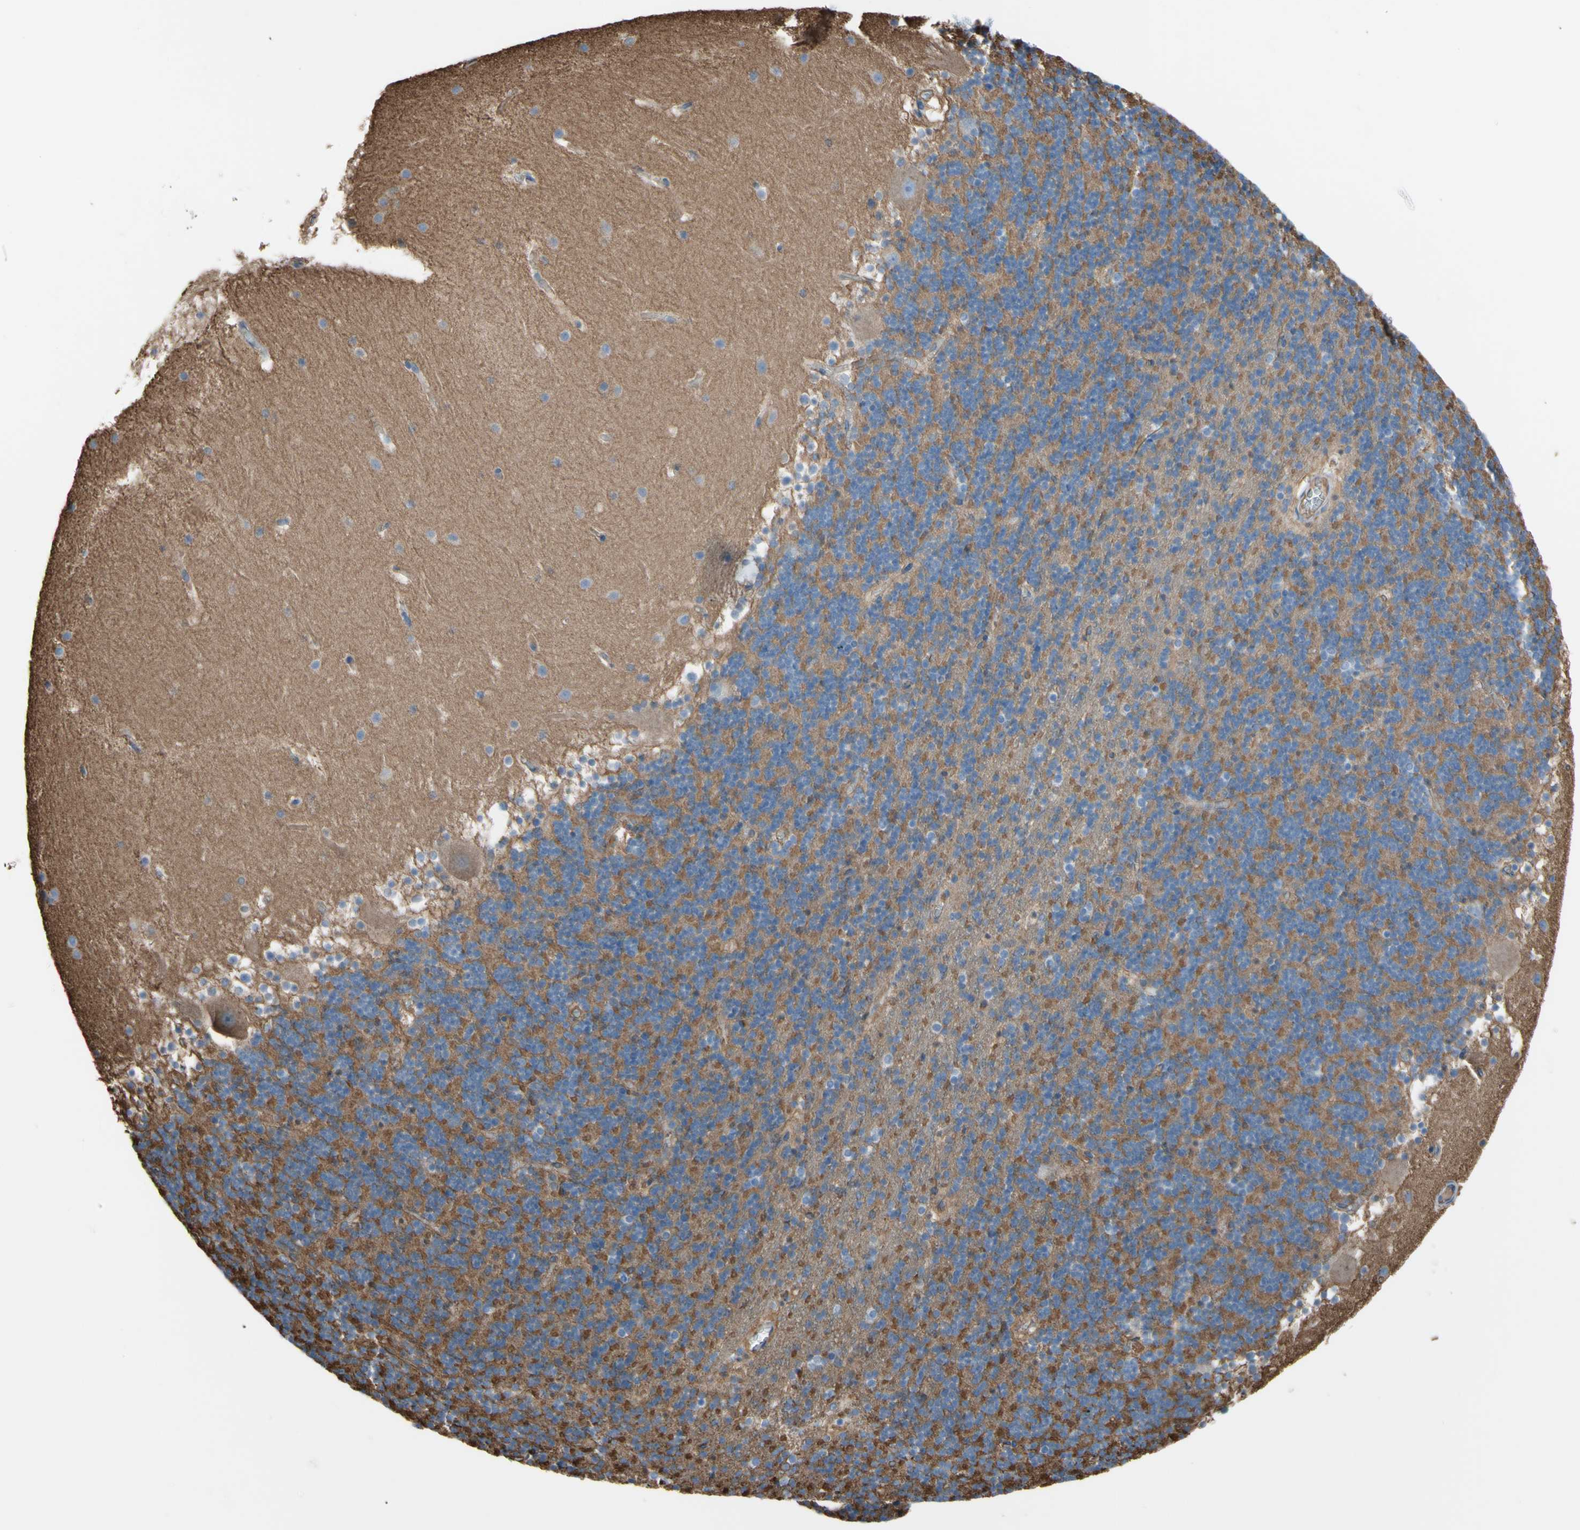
{"staining": {"intensity": "moderate", "quantity": "25%-75%", "location": "cytoplasmic/membranous"}, "tissue": "cerebellum", "cell_type": "Cells in granular layer", "image_type": "normal", "snomed": [{"axis": "morphology", "description": "Normal tissue, NOS"}, {"axis": "topography", "description": "Cerebellum"}], "caption": "Immunohistochemical staining of unremarkable cerebellum exhibits moderate cytoplasmic/membranous protein positivity in approximately 25%-75% of cells in granular layer. The protein is shown in brown color, while the nuclei are stained blue.", "gene": "TPBG", "patient": {"sex": "male", "age": 45}}